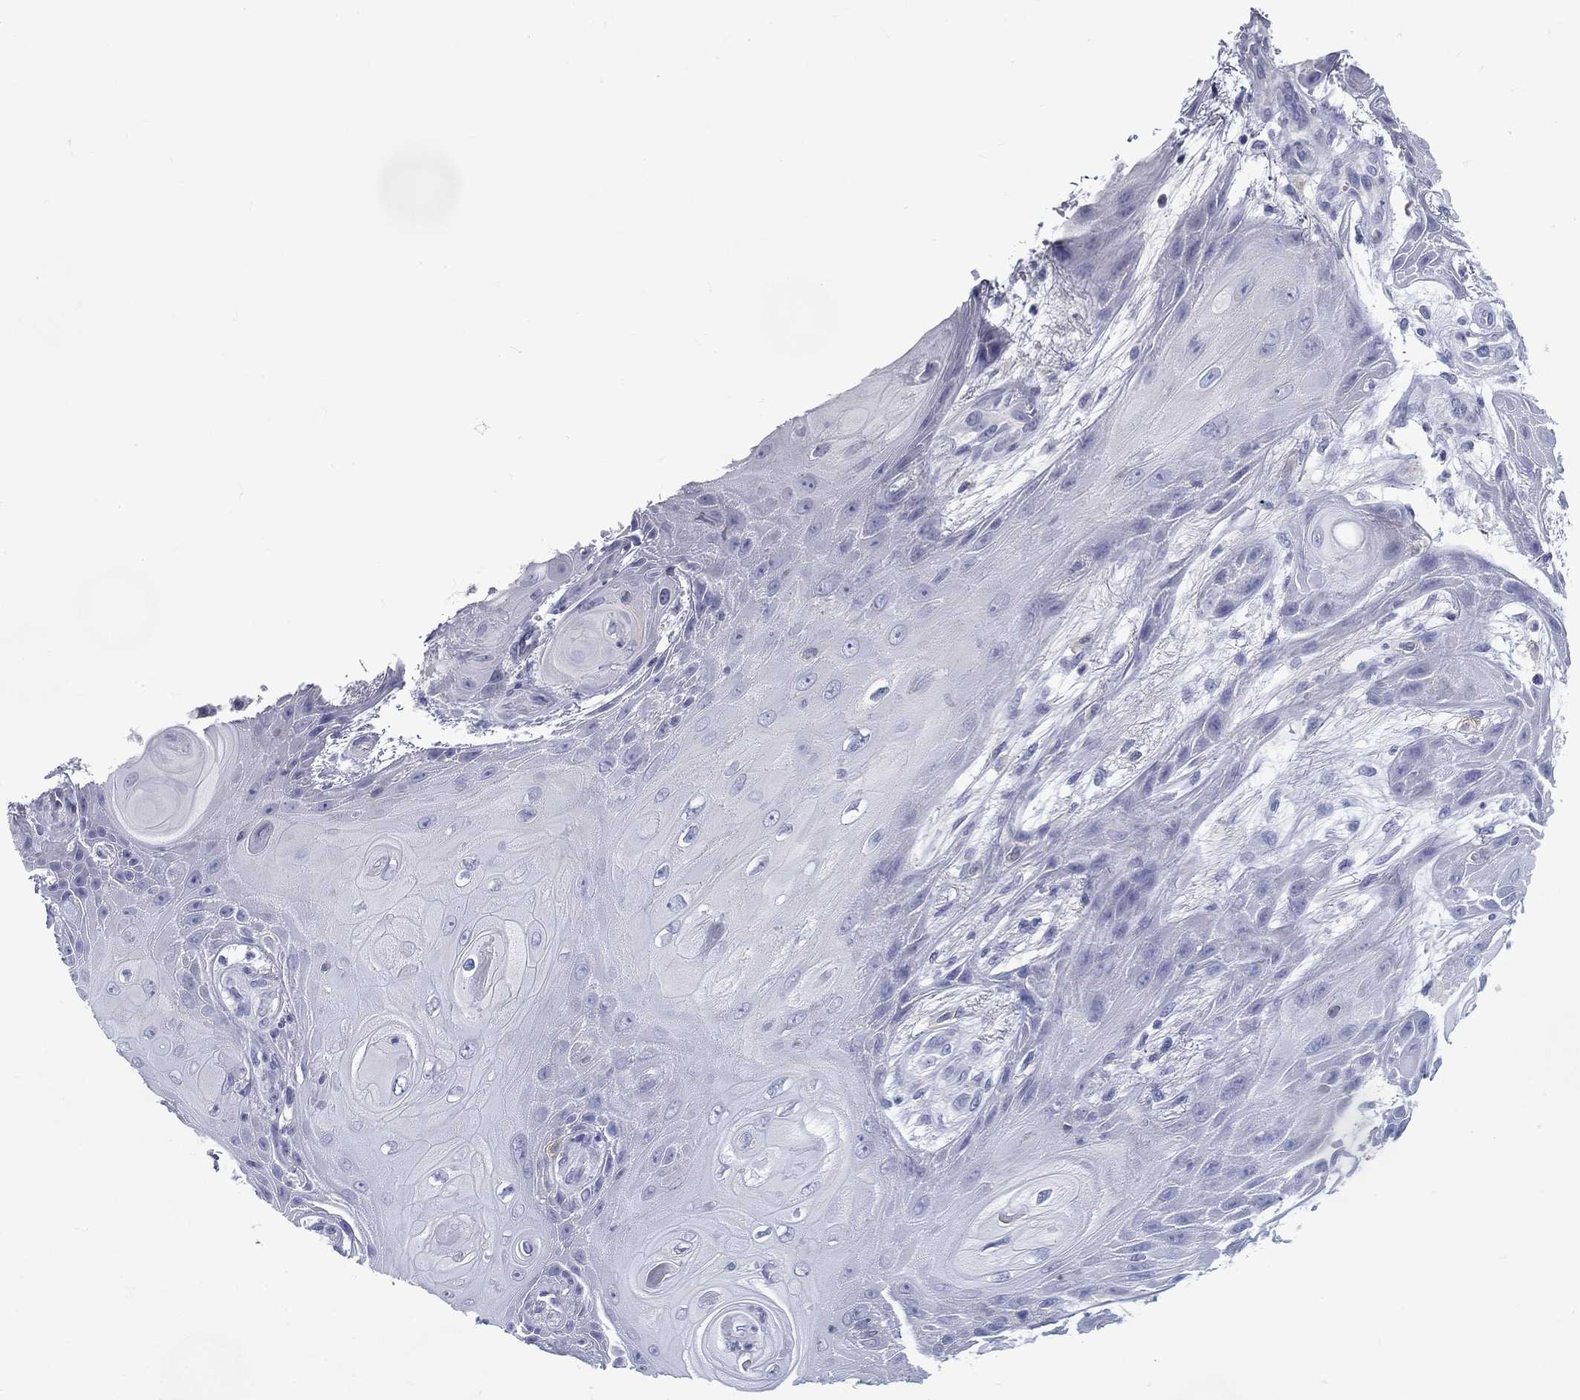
{"staining": {"intensity": "negative", "quantity": "none", "location": "none"}, "tissue": "skin cancer", "cell_type": "Tumor cells", "image_type": "cancer", "snomed": [{"axis": "morphology", "description": "Squamous cell carcinoma, NOS"}, {"axis": "topography", "description": "Skin"}], "caption": "Human skin cancer stained for a protein using immunohistochemistry exhibits no positivity in tumor cells.", "gene": "RGS13", "patient": {"sex": "male", "age": 62}}